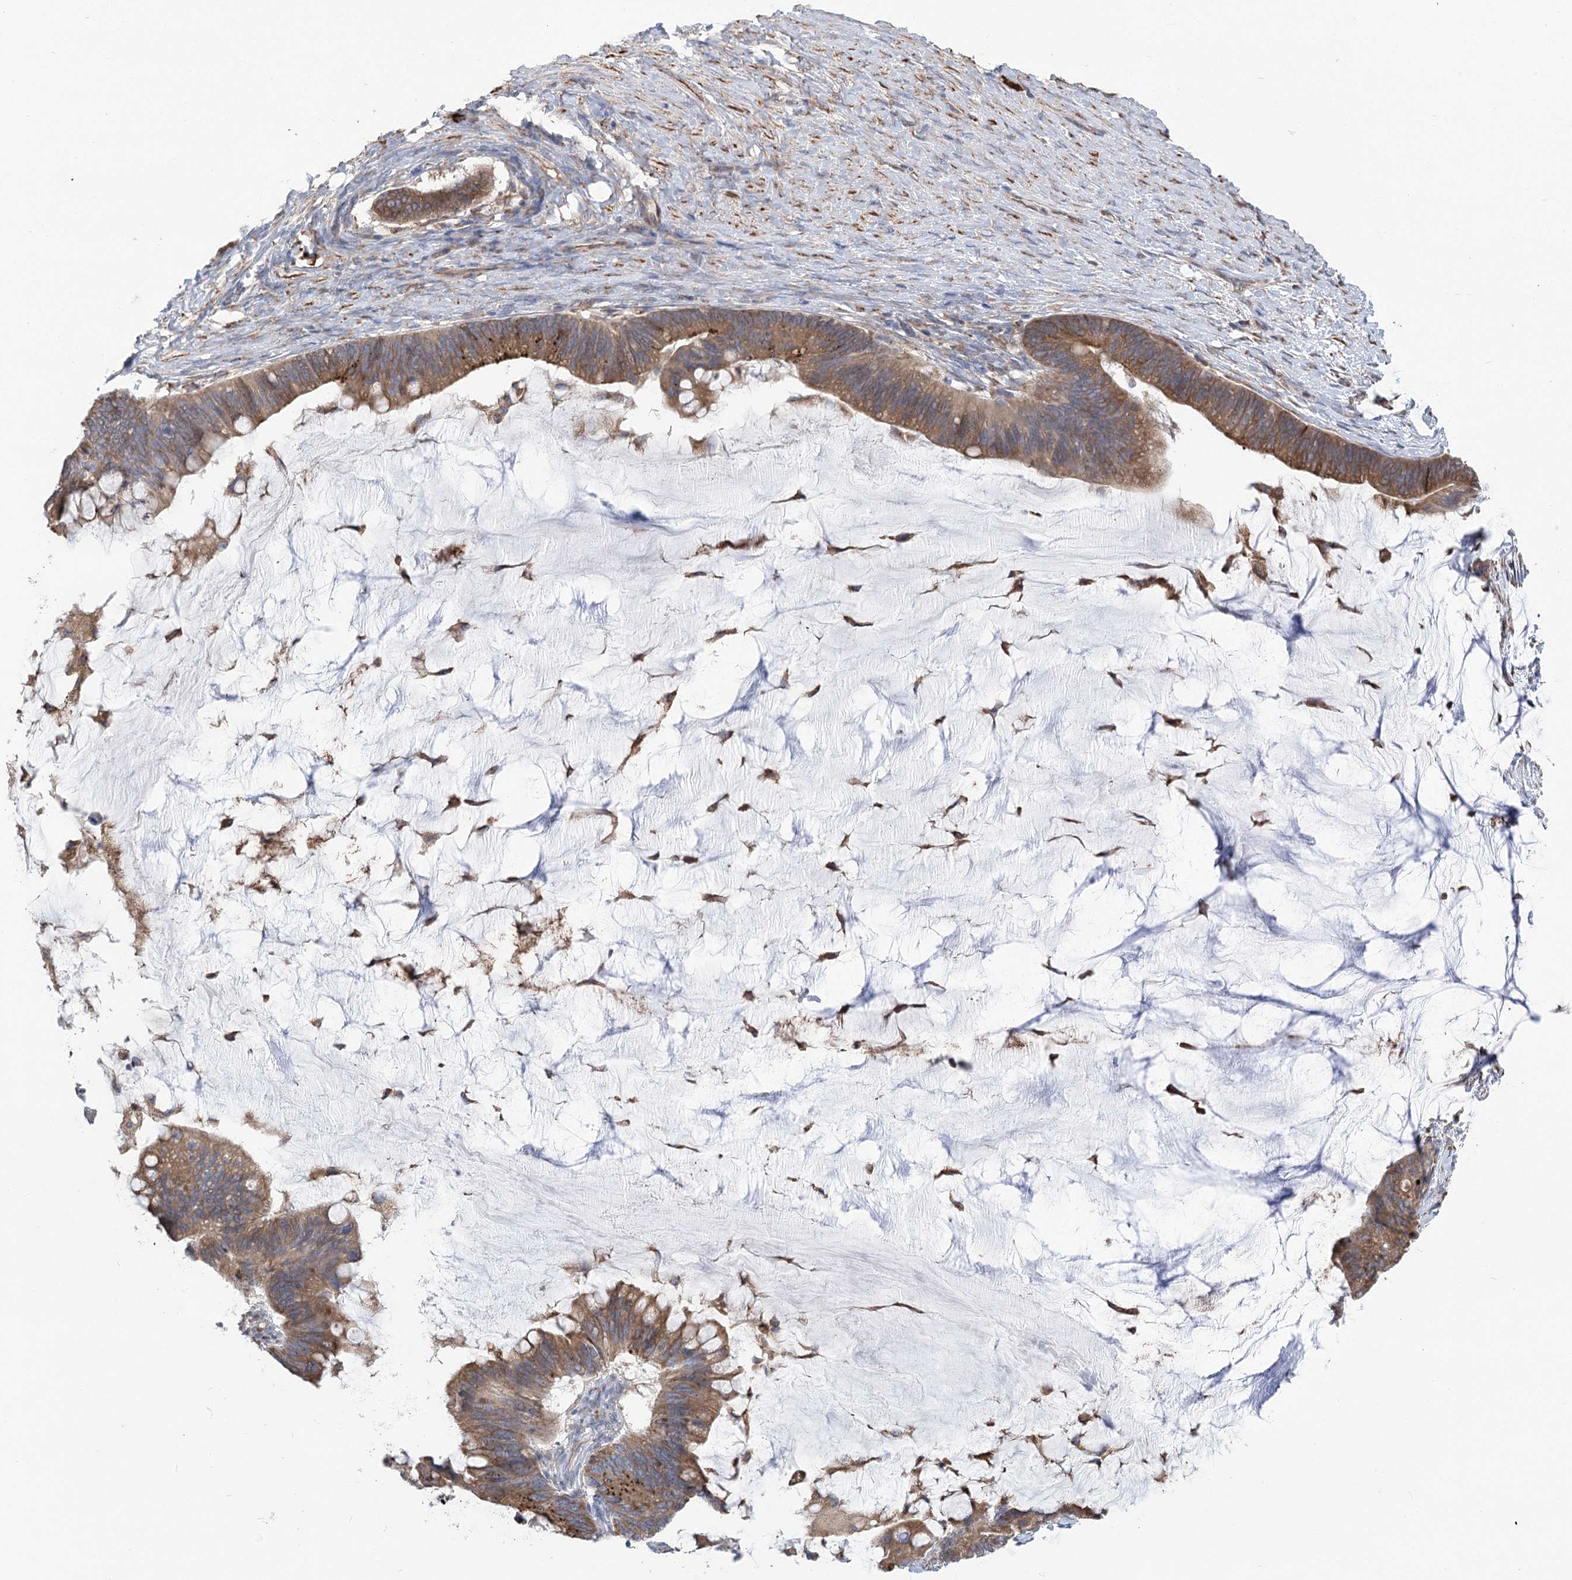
{"staining": {"intensity": "moderate", "quantity": ">75%", "location": "cytoplasmic/membranous"}, "tissue": "ovarian cancer", "cell_type": "Tumor cells", "image_type": "cancer", "snomed": [{"axis": "morphology", "description": "Cystadenocarcinoma, mucinous, NOS"}, {"axis": "topography", "description": "Ovary"}], "caption": "Brown immunohistochemical staining in human mucinous cystadenocarcinoma (ovarian) demonstrates moderate cytoplasmic/membranous staining in approximately >75% of tumor cells.", "gene": "METTL24", "patient": {"sex": "female", "age": 61}}